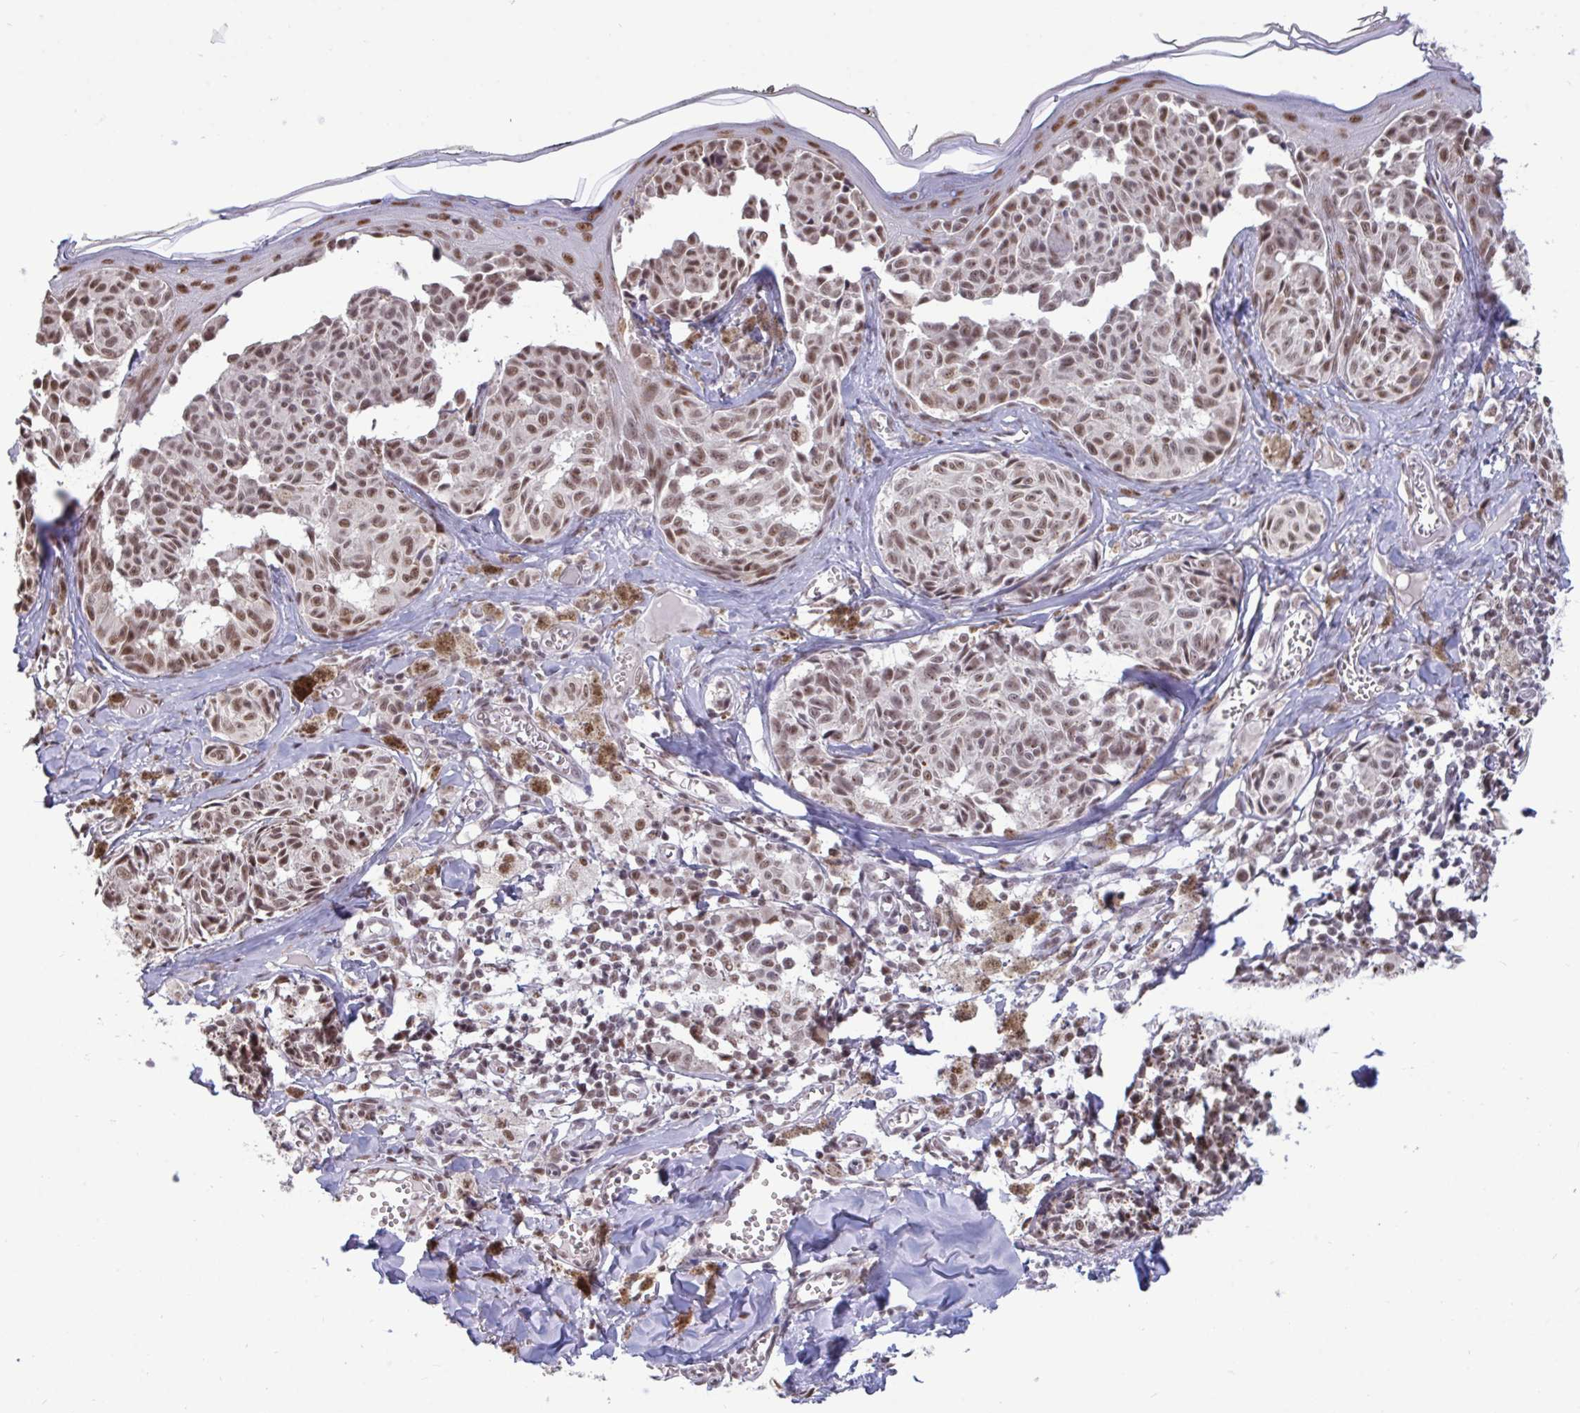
{"staining": {"intensity": "moderate", "quantity": ">75%", "location": "nuclear"}, "tissue": "melanoma", "cell_type": "Tumor cells", "image_type": "cancer", "snomed": [{"axis": "morphology", "description": "Malignant melanoma, NOS"}, {"axis": "topography", "description": "Skin"}], "caption": "Immunohistochemistry (IHC) of malignant melanoma exhibits medium levels of moderate nuclear positivity in approximately >75% of tumor cells.", "gene": "PUF60", "patient": {"sex": "female", "age": 43}}